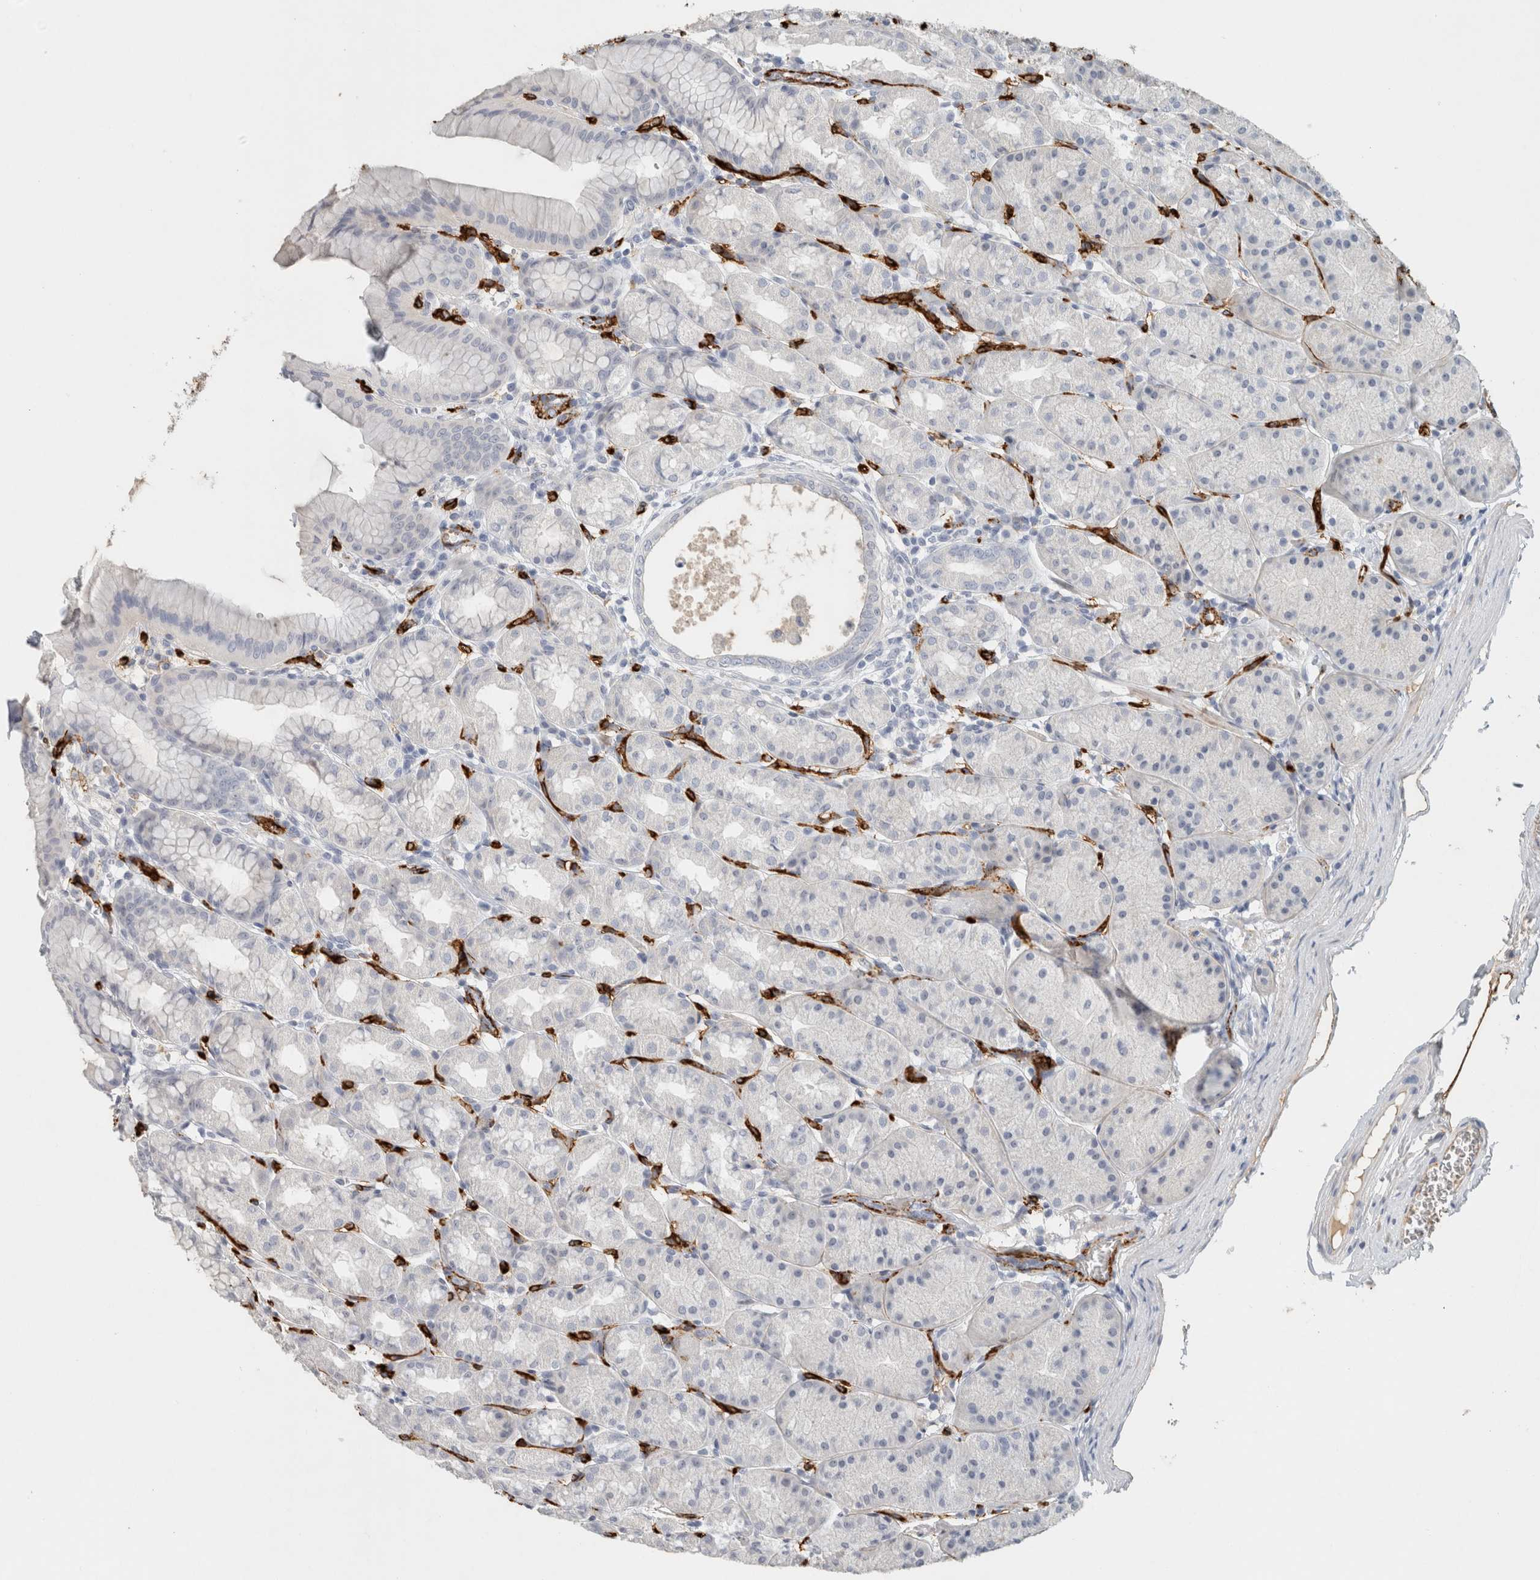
{"staining": {"intensity": "negative", "quantity": "none", "location": "none"}, "tissue": "stomach", "cell_type": "Glandular cells", "image_type": "normal", "snomed": [{"axis": "morphology", "description": "Normal tissue, NOS"}, {"axis": "topography", "description": "Stomach"}], "caption": "This is an immunohistochemistry photomicrograph of normal stomach. There is no staining in glandular cells.", "gene": "CD36", "patient": {"sex": "male", "age": 42}}